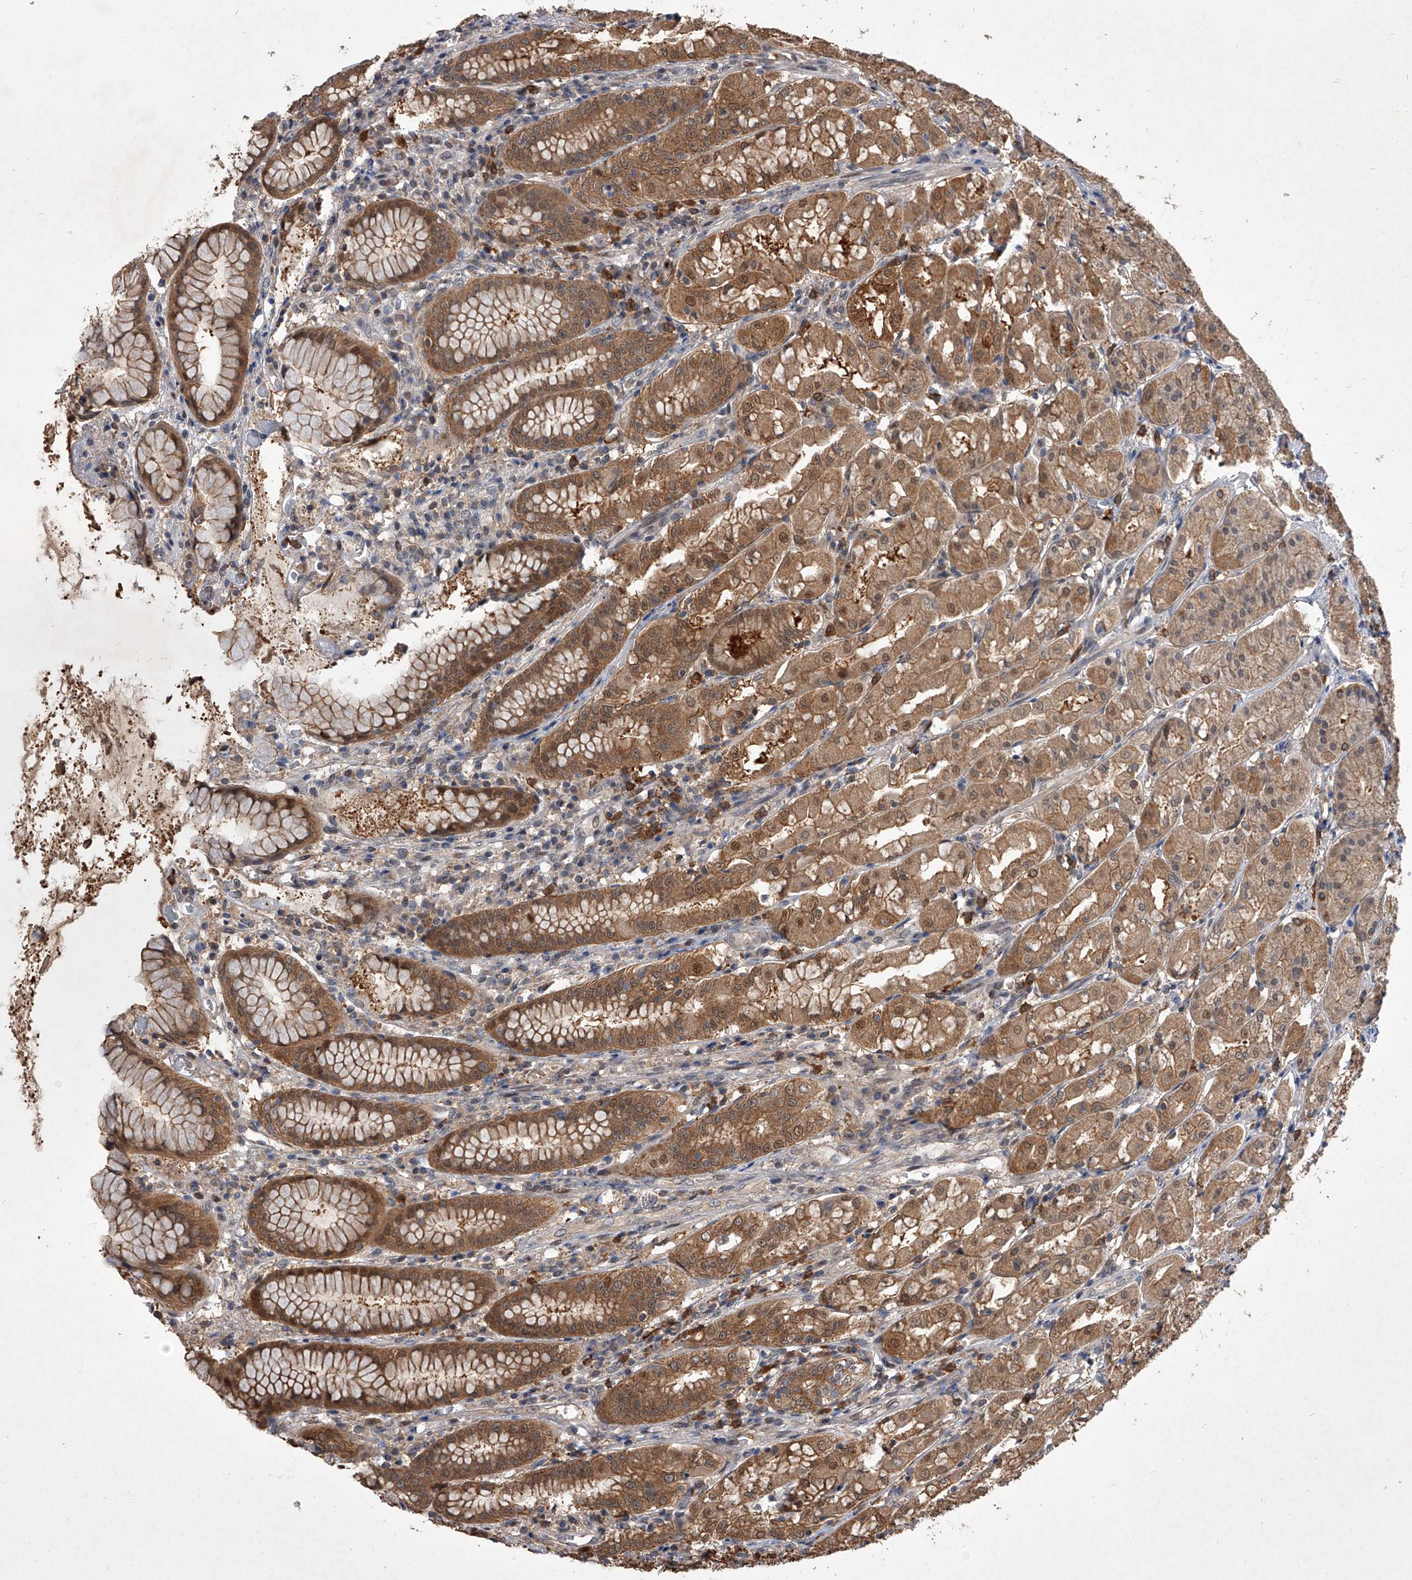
{"staining": {"intensity": "moderate", "quantity": ">75%", "location": "cytoplasmic/membranous"}, "tissue": "stomach", "cell_type": "Glandular cells", "image_type": "normal", "snomed": [{"axis": "morphology", "description": "Normal tissue, NOS"}, {"axis": "topography", "description": "Stomach"}, {"axis": "topography", "description": "Stomach, lower"}], "caption": "High-power microscopy captured an IHC photomicrograph of unremarkable stomach, revealing moderate cytoplasmic/membranous positivity in about >75% of glandular cells.", "gene": "BHLHE23", "patient": {"sex": "female", "age": 56}}